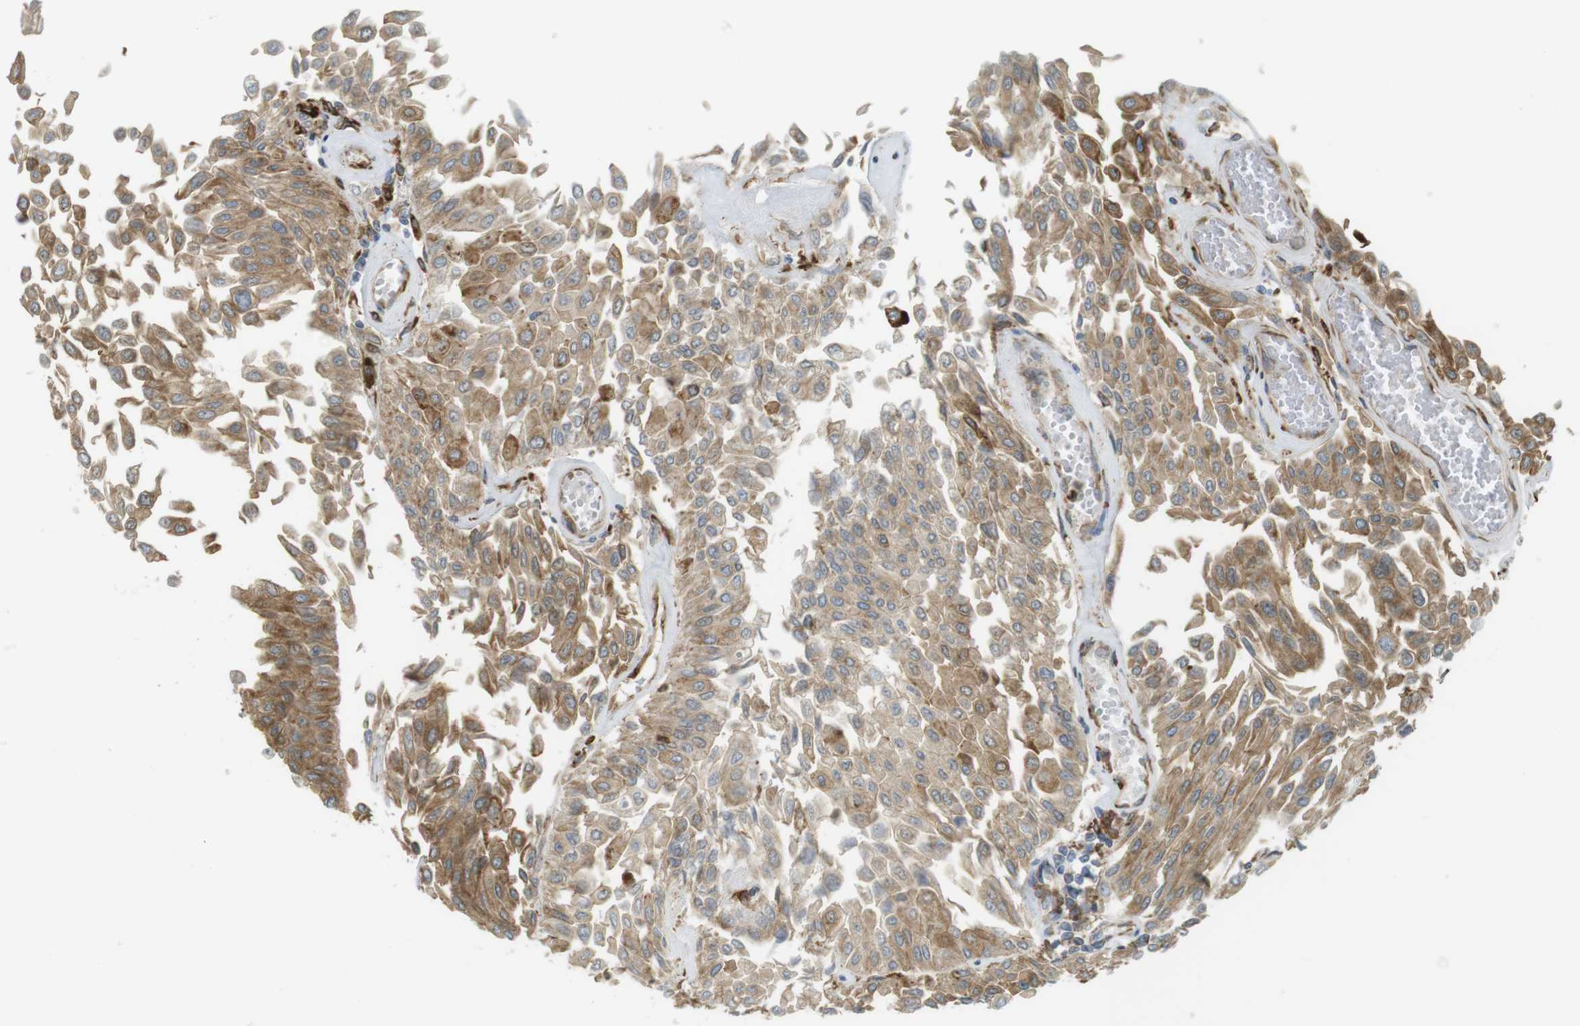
{"staining": {"intensity": "moderate", "quantity": ">75%", "location": "cytoplasmic/membranous"}, "tissue": "urothelial cancer", "cell_type": "Tumor cells", "image_type": "cancer", "snomed": [{"axis": "morphology", "description": "Urothelial carcinoma, Low grade"}, {"axis": "topography", "description": "Urinary bladder"}], "caption": "Immunohistochemical staining of human low-grade urothelial carcinoma demonstrates moderate cytoplasmic/membranous protein staining in approximately >75% of tumor cells. Immunohistochemistry stains the protein in brown and the nuclei are stained blue.", "gene": "MBOAT2", "patient": {"sex": "male", "age": 67}}